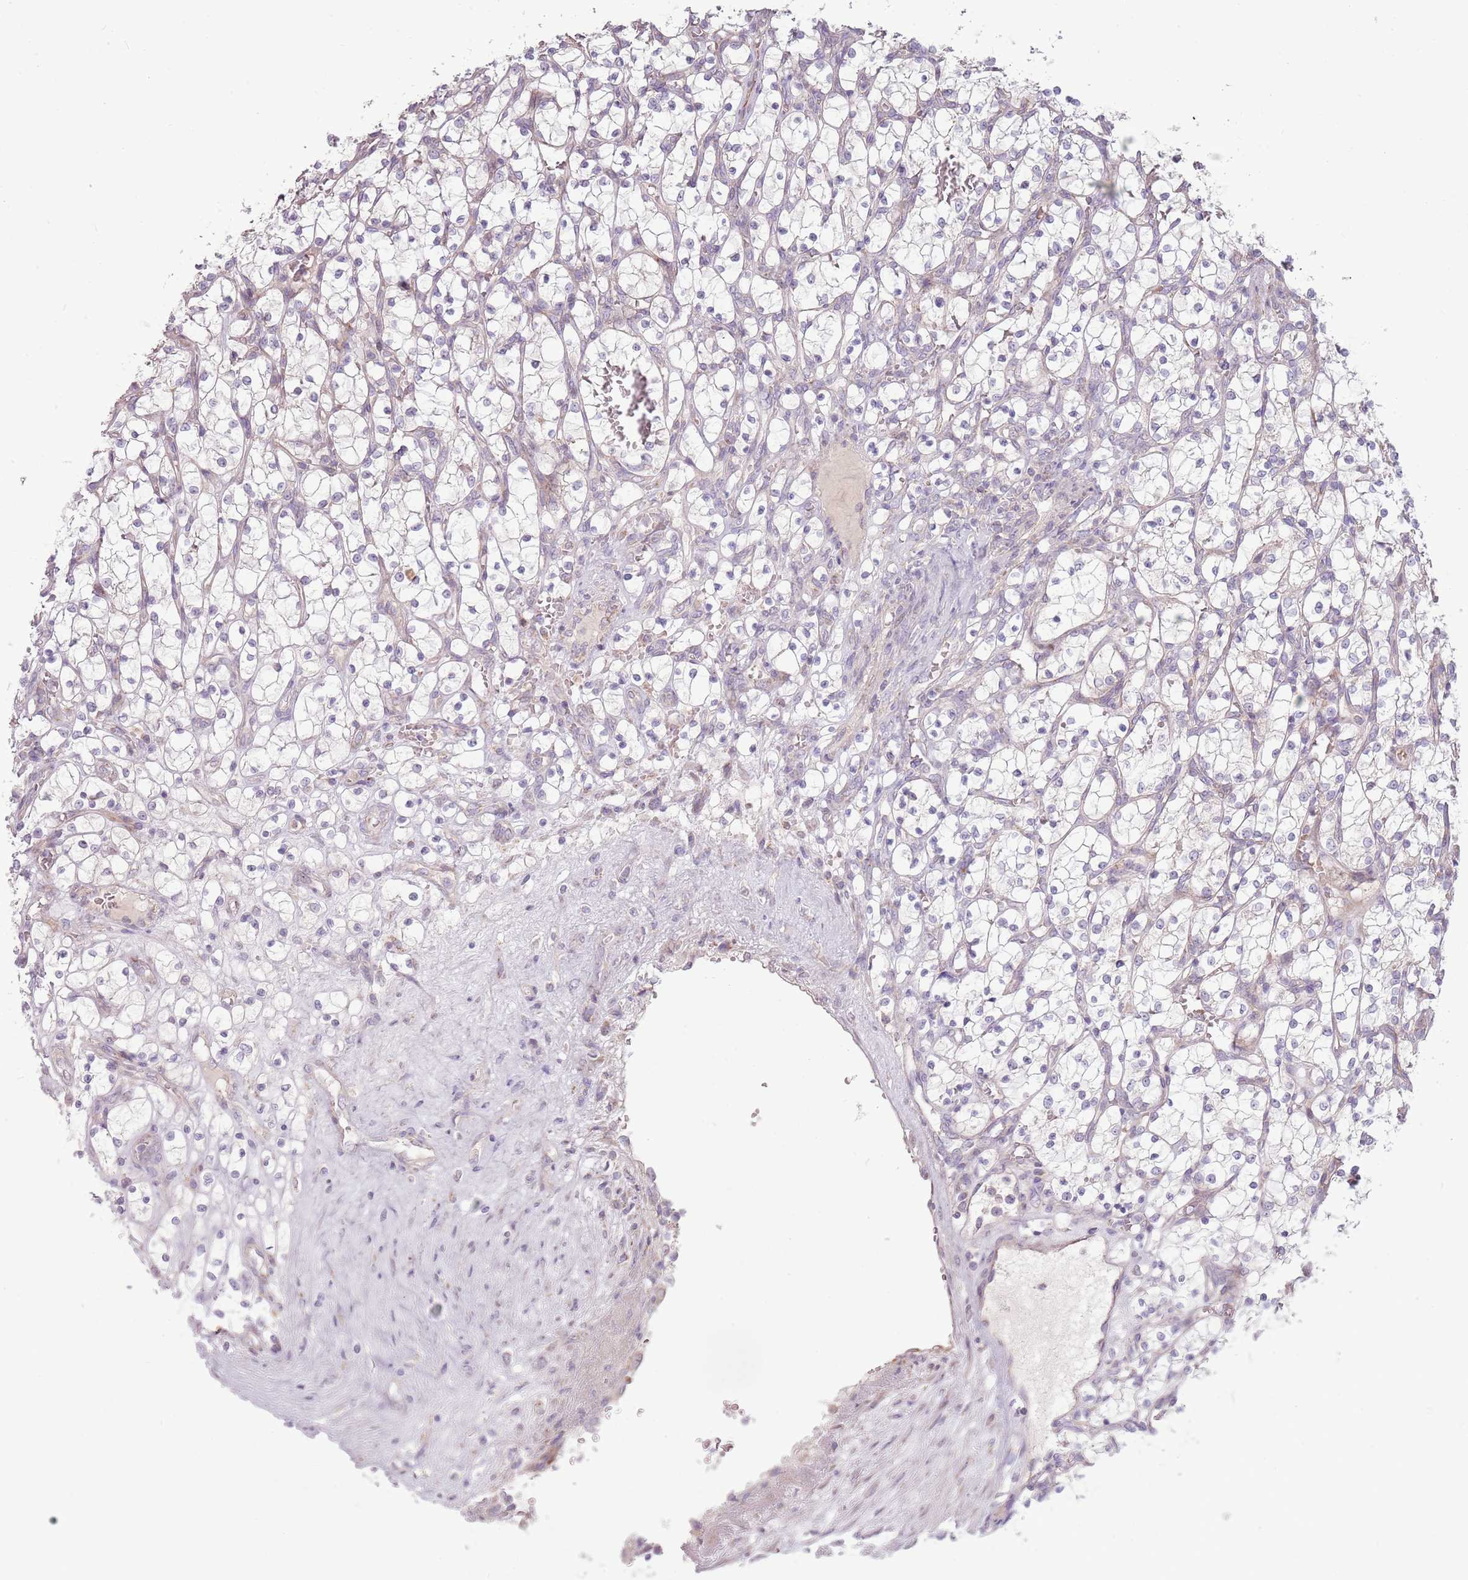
{"staining": {"intensity": "negative", "quantity": "none", "location": "none"}, "tissue": "renal cancer", "cell_type": "Tumor cells", "image_type": "cancer", "snomed": [{"axis": "morphology", "description": "Adenocarcinoma, NOS"}, {"axis": "topography", "description": "Kidney"}], "caption": "Adenocarcinoma (renal) stained for a protein using IHC shows no positivity tumor cells.", "gene": "ZNF530", "patient": {"sex": "female", "age": 69}}